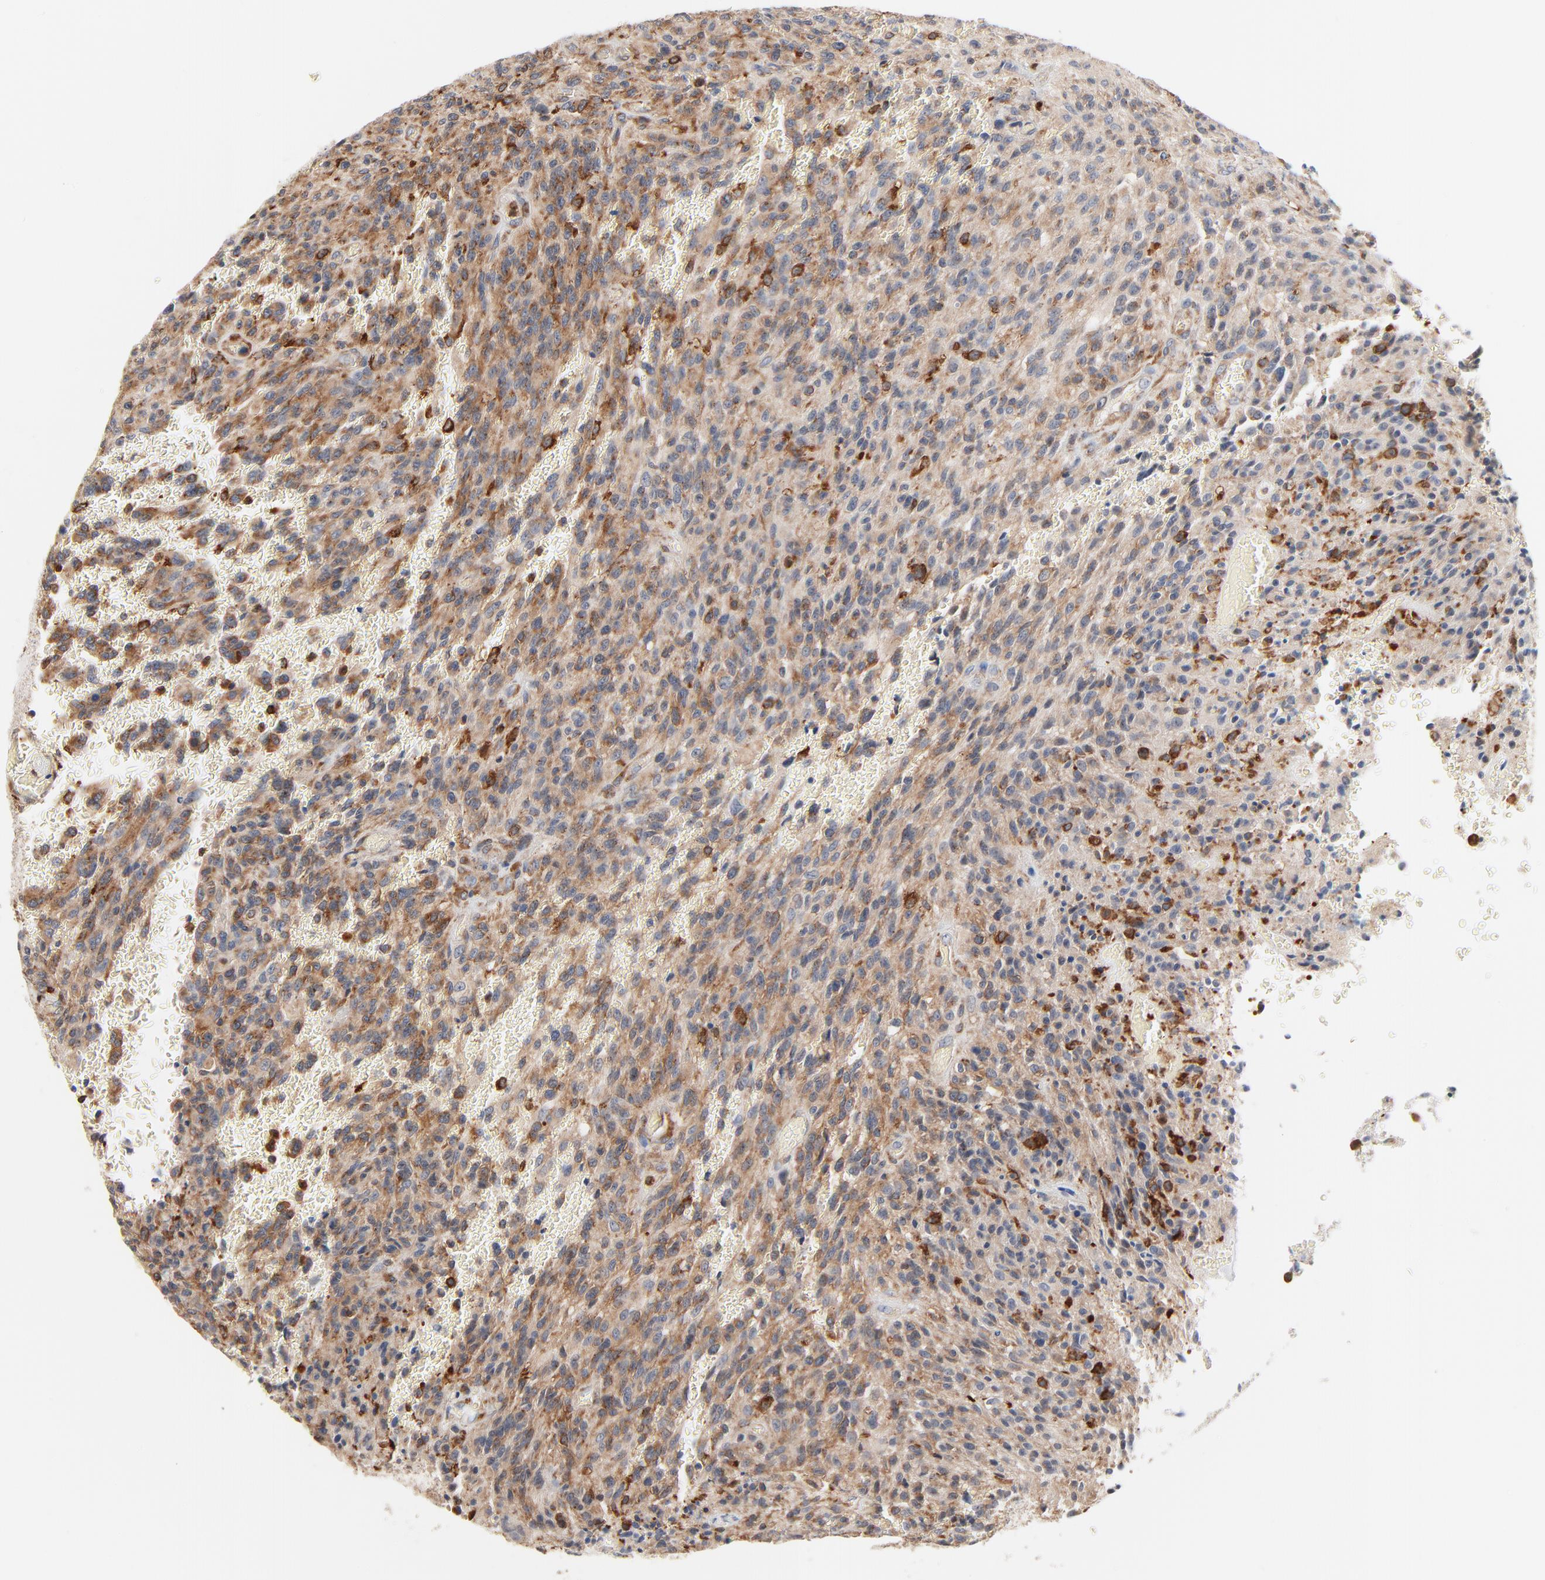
{"staining": {"intensity": "moderate", "quantity": "25%-75%", "location": "cytoplasmic/membranous"}, "tissue": "glioma", "cell_type": "Tumor cells", "image_type": "cancer", "snomed": [{"axis": "morphology", "description": "Normal tissue, NOS"}, {"axis": "morphology", "description": "Glioma, malignant, High grade"}, {"axis": "topography", "description": "Cerebral cortex"}], "caption": "Tumor cells demonstrate medium levels of moderate cytoplasmic/membranous expression in about 25%-75% of cells in glioma.", "gene": "SH3KBP1", "patient": {"sex": "male", "age": 56}}